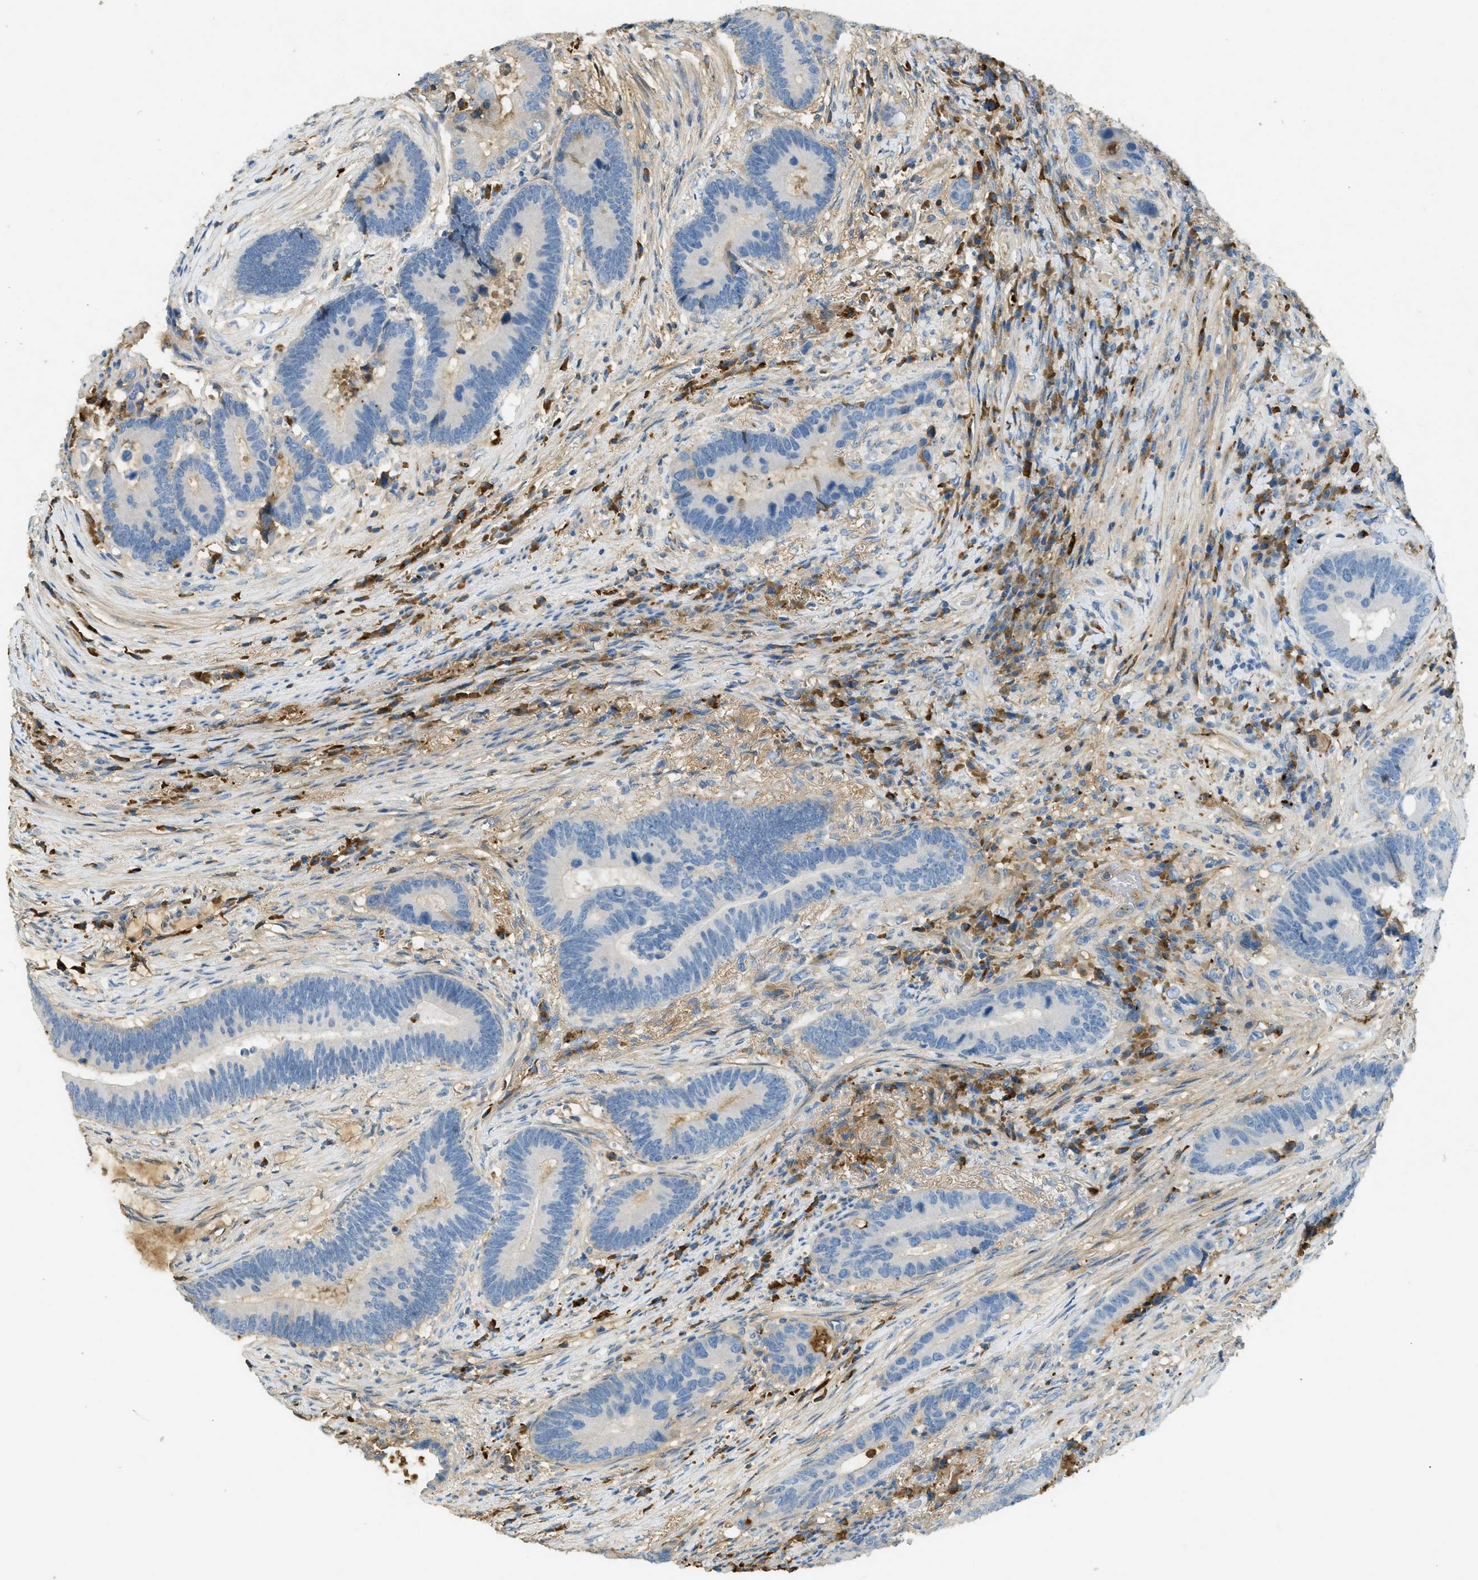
{"staining": {"intensity": "negative", "quantity": "none", "location": "none"}, "tissue": "colorectal cancer", "cell_type": "Tumor cells", "image_type": "cancer", "snomed": [{"axis": "morphology", "description": "Adenocarcinoma, NOS"}, {"axis": "topography", "description": "Rectum"}], "caption": "Immunohistochemical staining of human colorectal cancer displays no significant expression in tumor cells.", "gene": "PRTN3", "patient": {"sex": "female", "age": 89}}